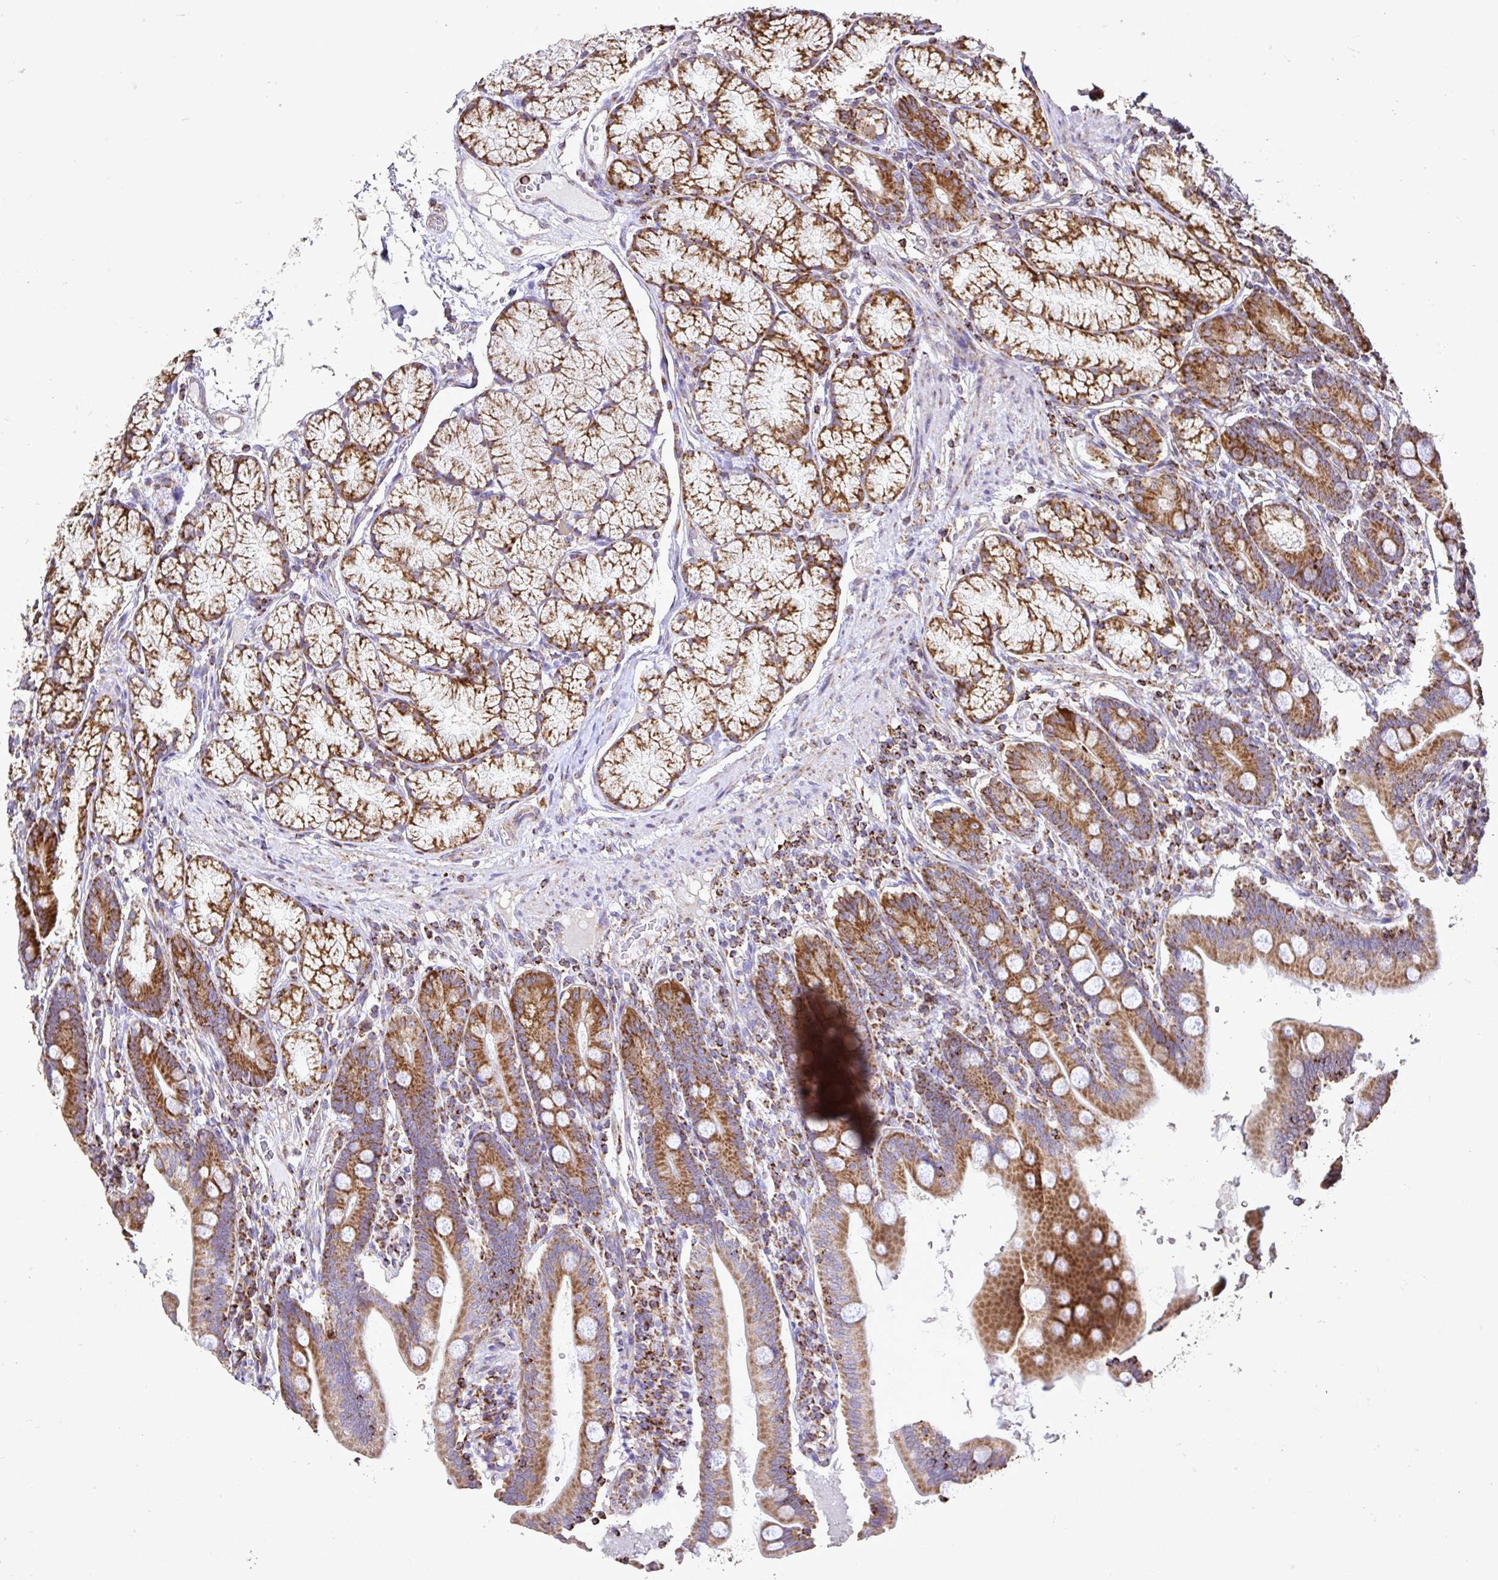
{"staining": {"intensity": "moderate", "quantity": ">75%", "location": "cytoplasmic/membranous"}, "tissue": "duodenum", "cell_type": "Glandular cells", "image_type": "normal", "snomed": [{"axis": "morphology", "description": "Normal tissue, NOS"}, {"axis": "topography", "description": "Duodenum"}], "caption": "Protein staining reveals moderate cytoplasmic/membranous expression in about >75% of glandular cells in benign duodenum.", "gene": "AGK", "patient": {"sex": "female", "age": 67}}